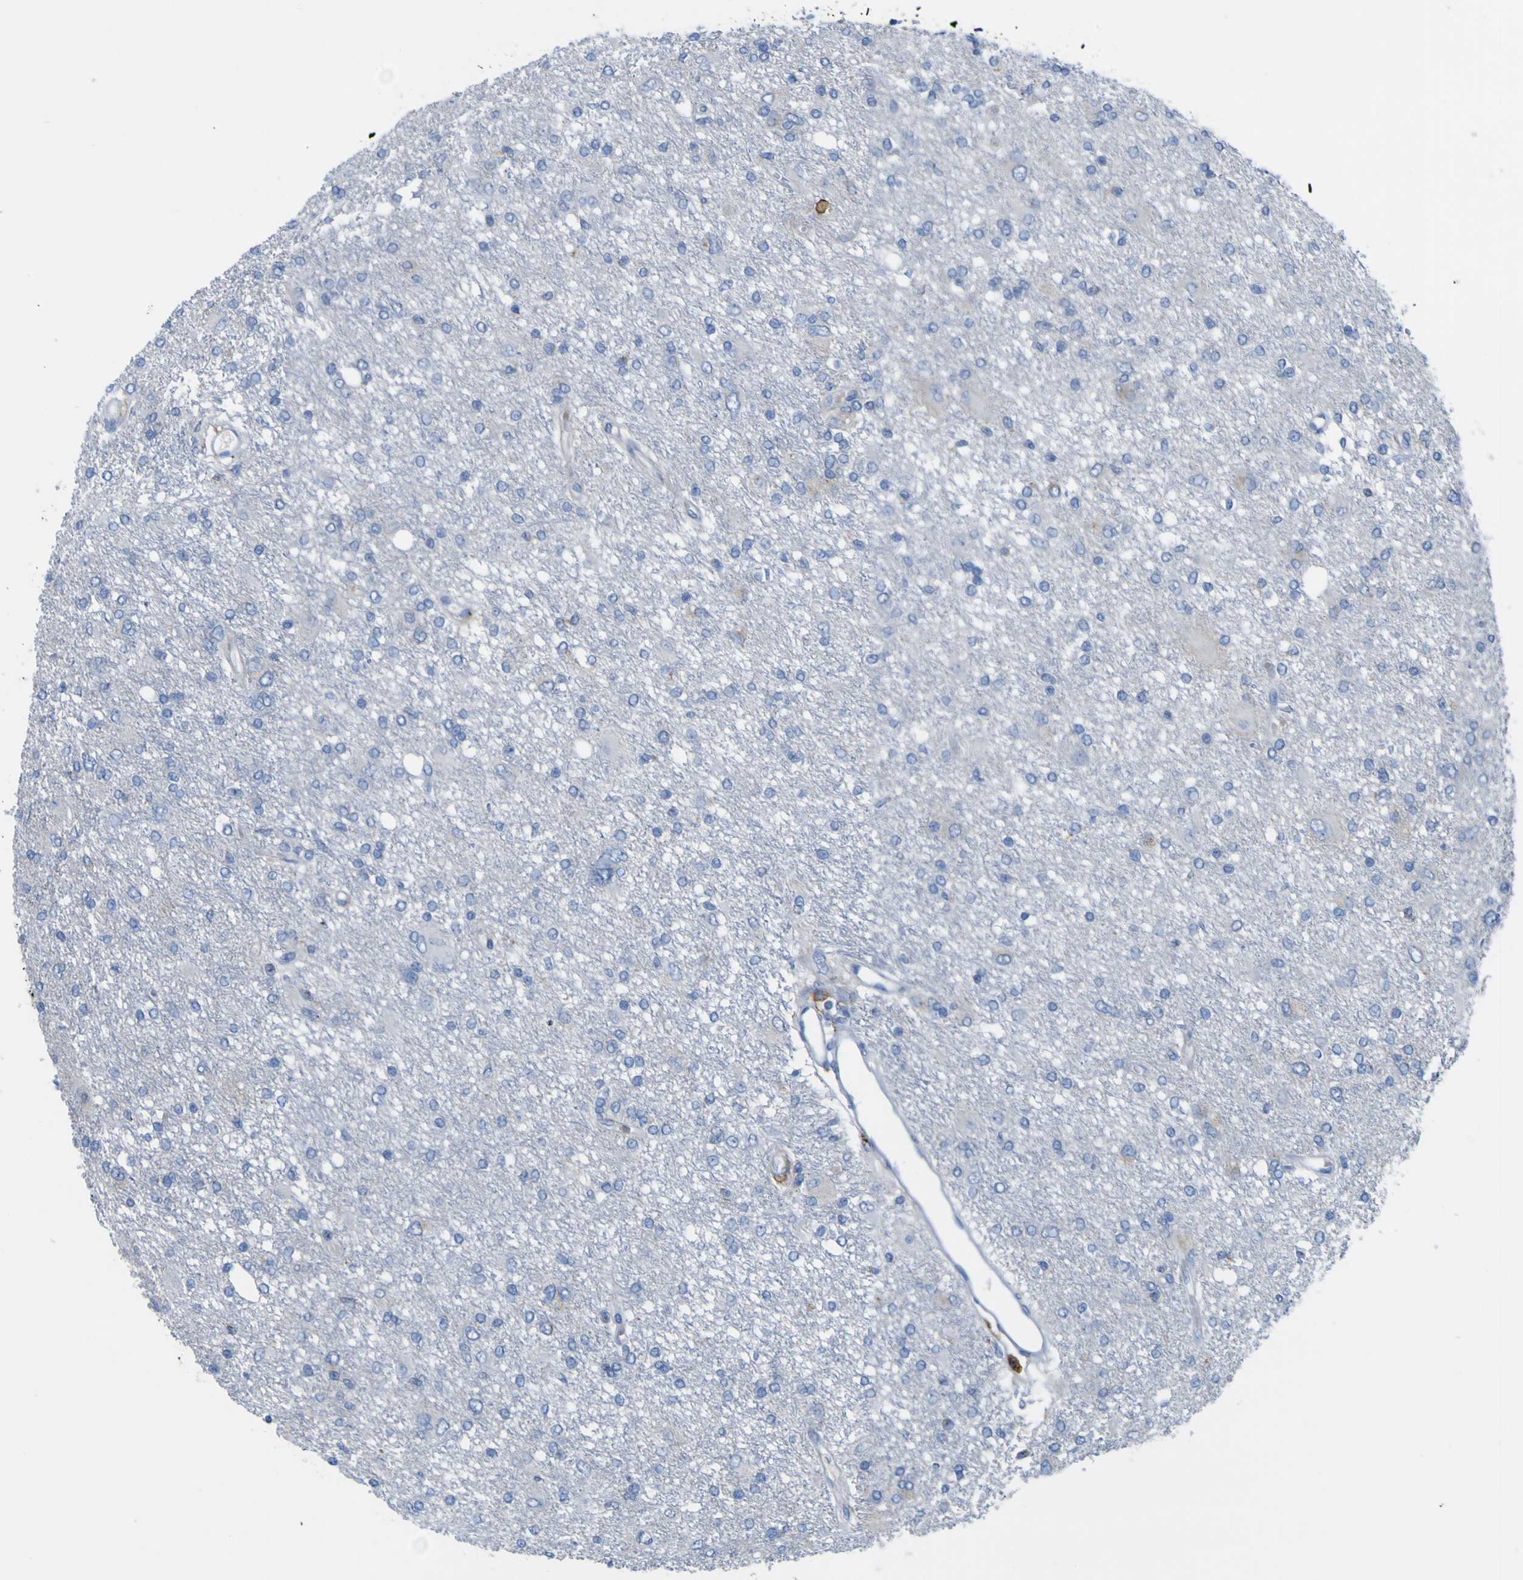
{"staining": {"intensity": "negative", "quantity": "none", "location": "none"}, "tissue": "glioma", "cell_type": "Tumor cells", "image_type": "cancer", "snomed": [{"axis": "morphology", "description": "Glioma, malignant, High grade"}, {"axis": "topography", "description": "Brain"}], "caption": "IHC image of neoplastic tissue: glioma stained with DAB (3,3'-diaminobenzidine) exhibits no significant protein positivity in tumor cells. Brightfield microscopy of IHC stained with DAB (3,3'-diaminobenzidine) (brown) and hematoxylin (blue), captured at high magnification.", "gene": "PTPRF", "patient": {"sex": "female", "age": 59}}